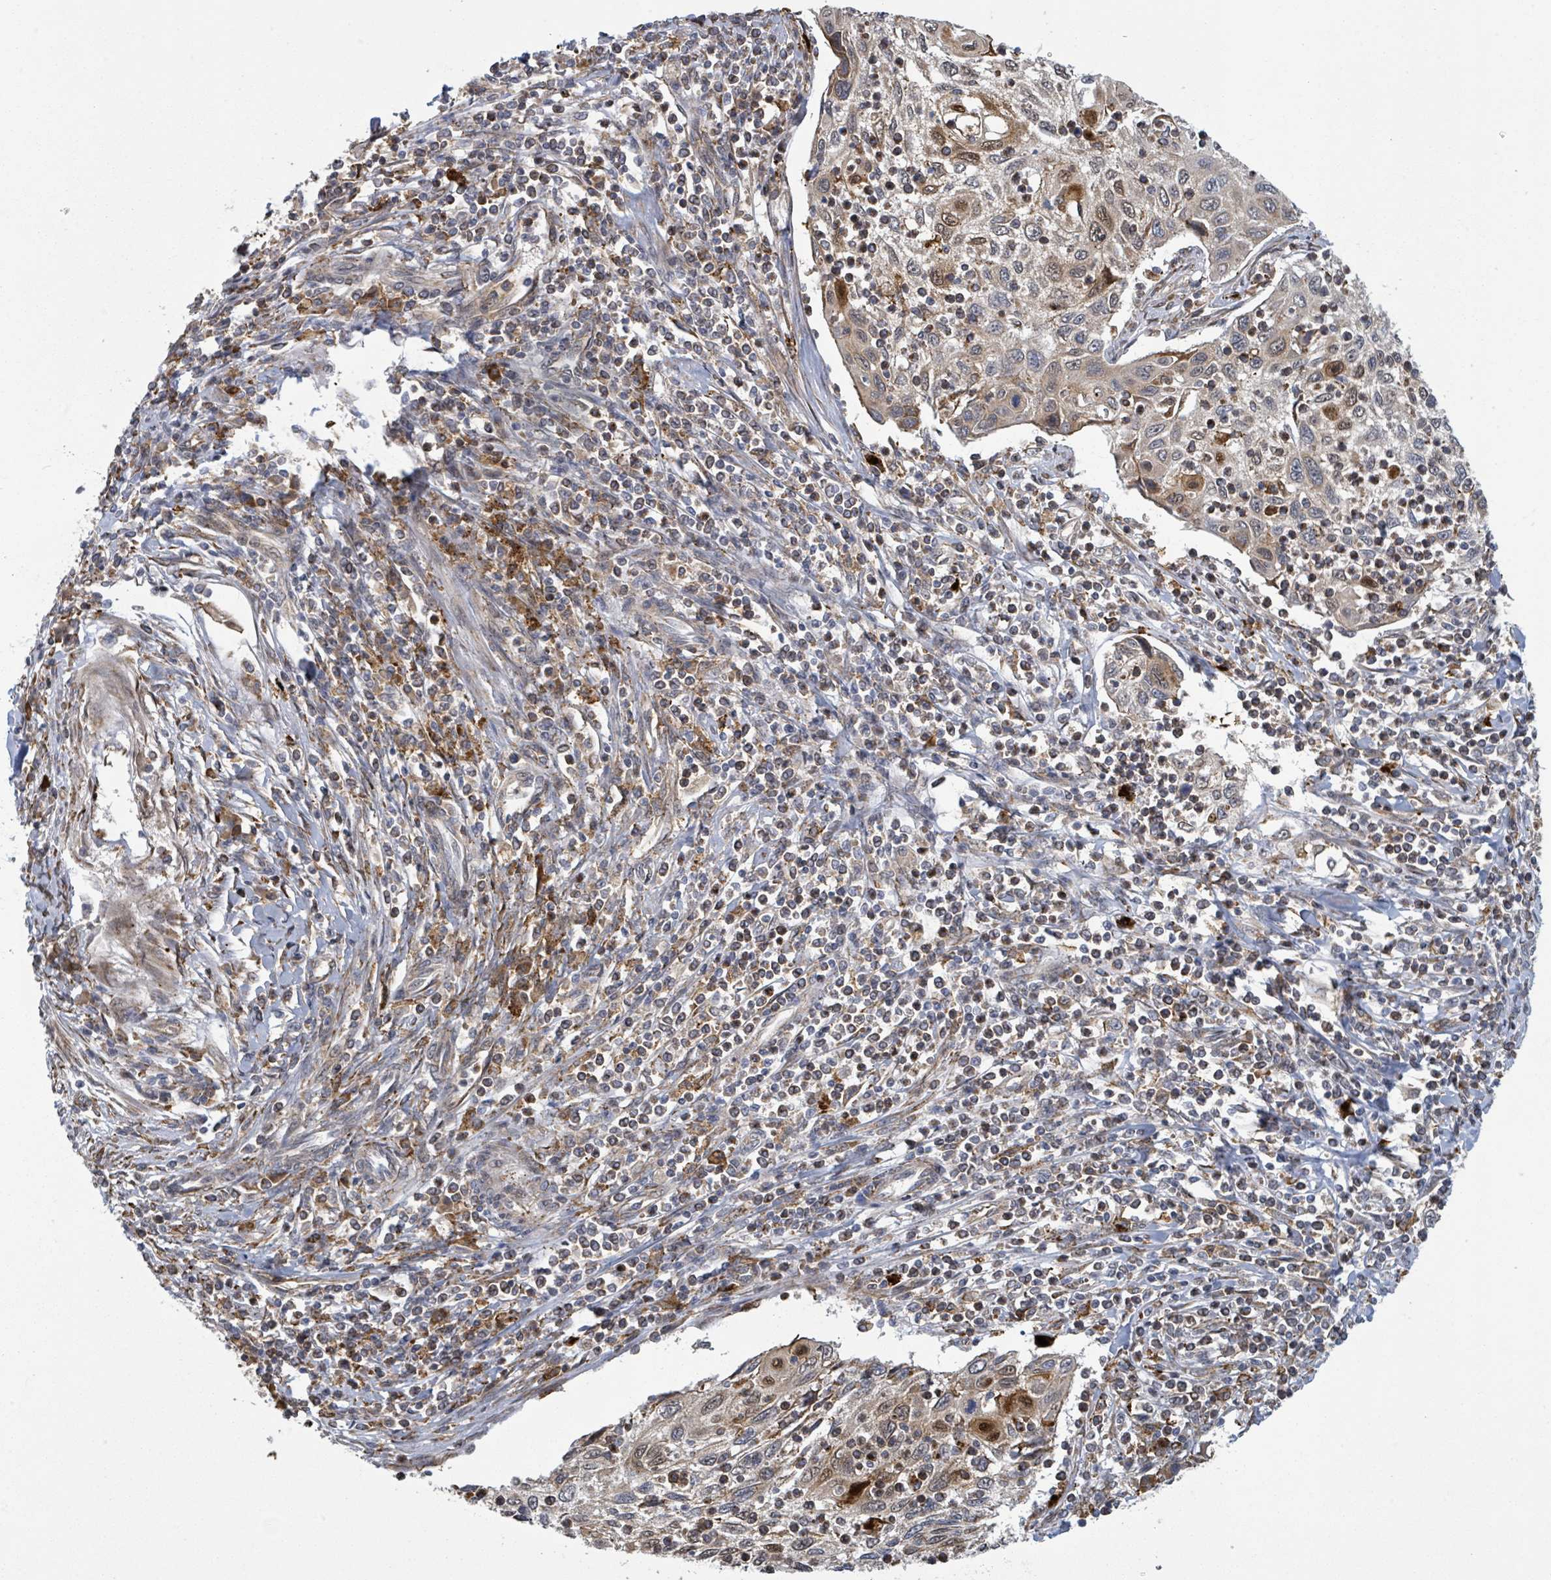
{"staining": {"intensity": "moderate", "quantity": ">75%", "location": "cytoplasmic/membranous,nuclear"}, "tissue": "cervical cancer", "cell_type": "Tumor cells", "image_type": "cancer", "snomed": [{"axis": "morphology", "description": "Squamous cell carcinoma, NOS"}, {"axis": "topography", "description": "Cervix"}], "caption": "Human cervical cancer (squamous cell carcinoma) stained for a protein (brown) exhibits moderate cytoplasmic/membranous and nuclear positive staining in about >75% of tumor cells.", "gene": "SHROOM2", "patient": {"sex": "female", "age": 70}}